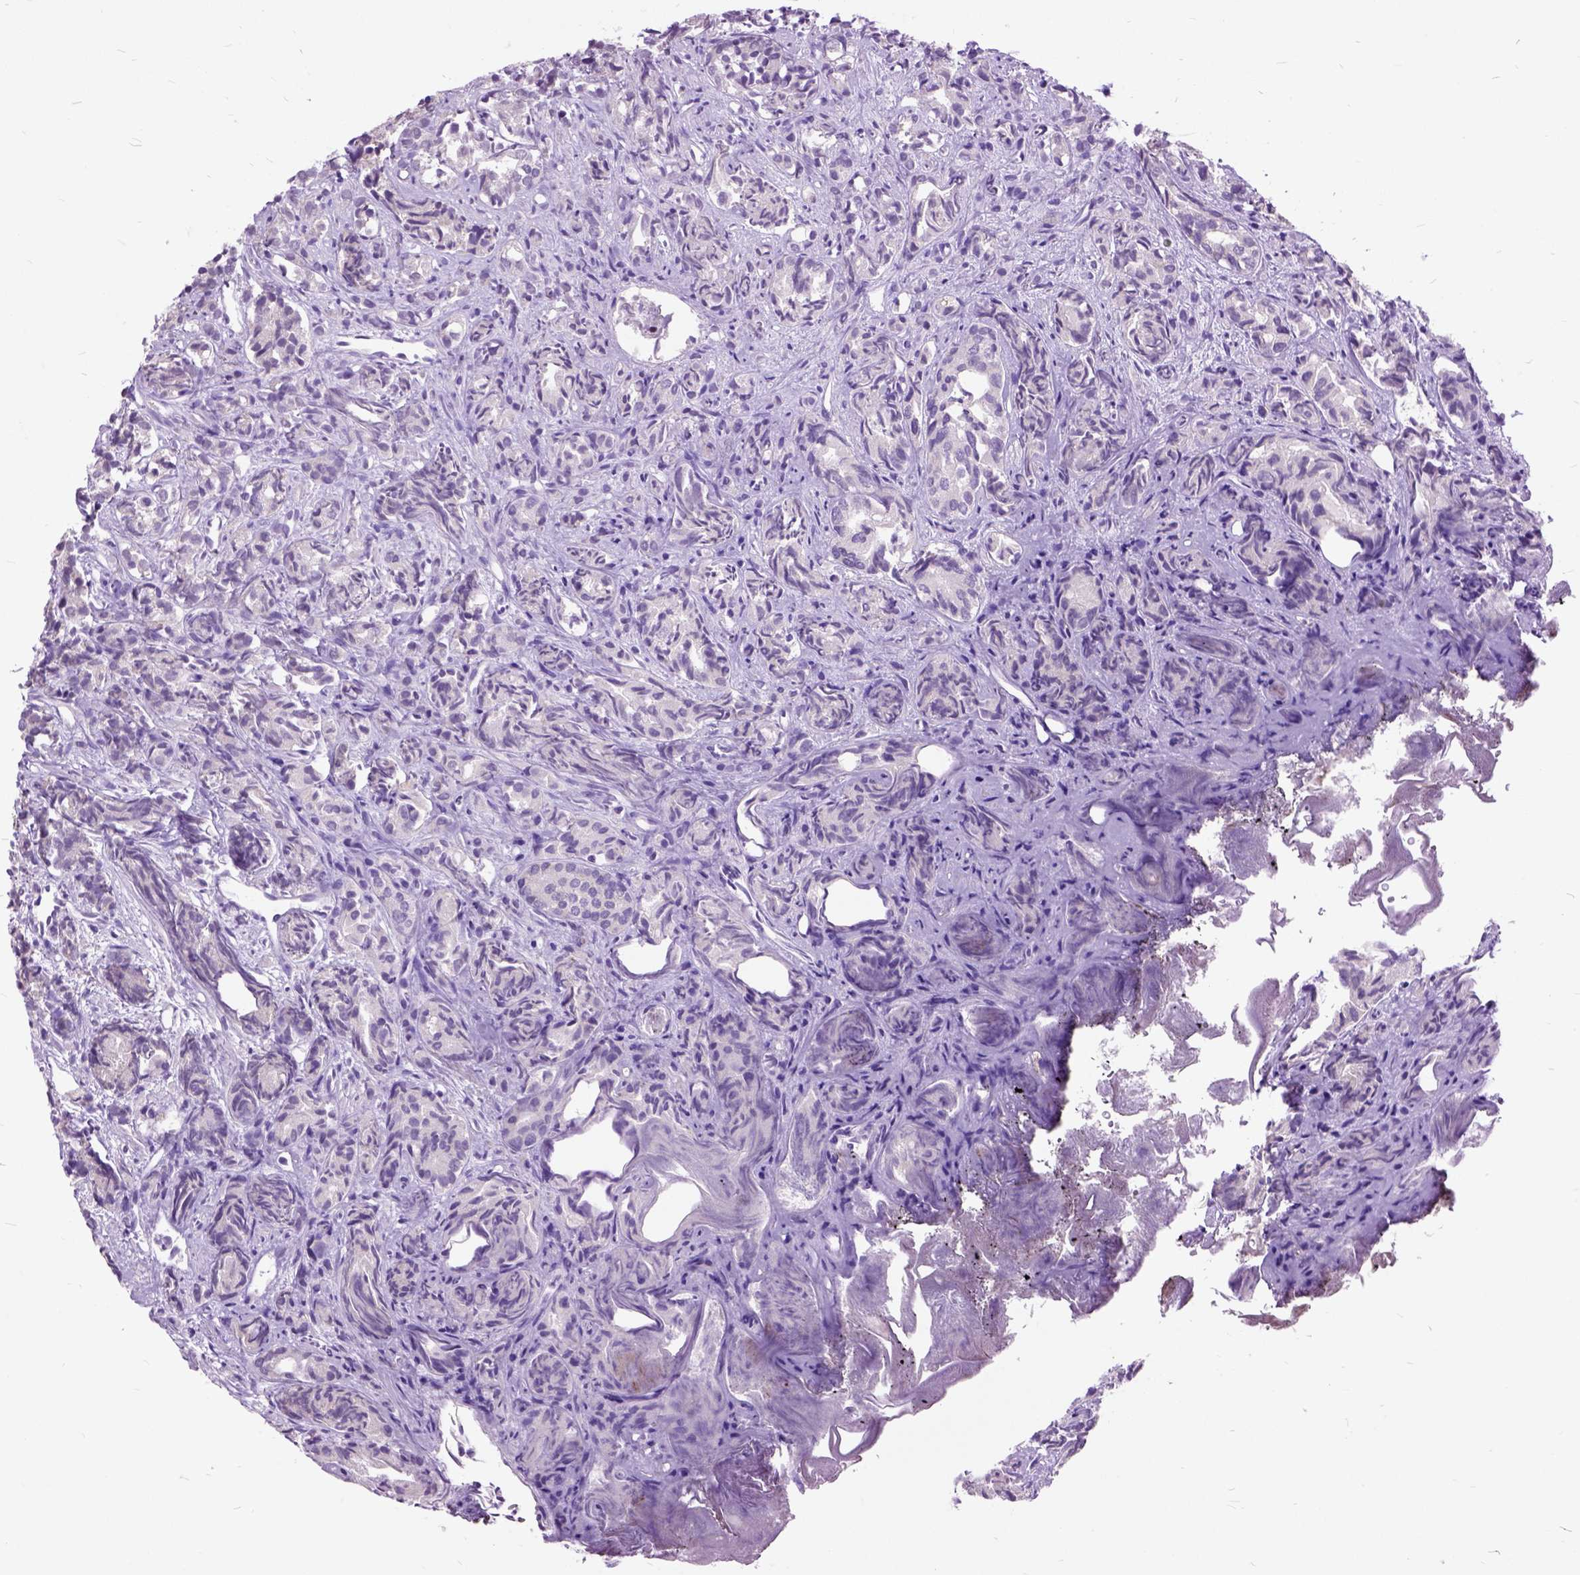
{"staining": {"intensity": "negative", "quantity": "none", "location": "none"}, "tissue": "prostate cancer", "cell_type": "Tumor cells", "image_type": "cancer", "snomed": [{"axis": "morphology", "description": "Adenocarcinoma, High grade"}, {"axis": "topography", "description": "Prostate"}], "caption": "The immunohistochemistry photomicrograph has no significant positivity in tumor cells of prostate cancer tissue.", "gene": "ORC5", "patient": {"sex": "male", "age": 84}}